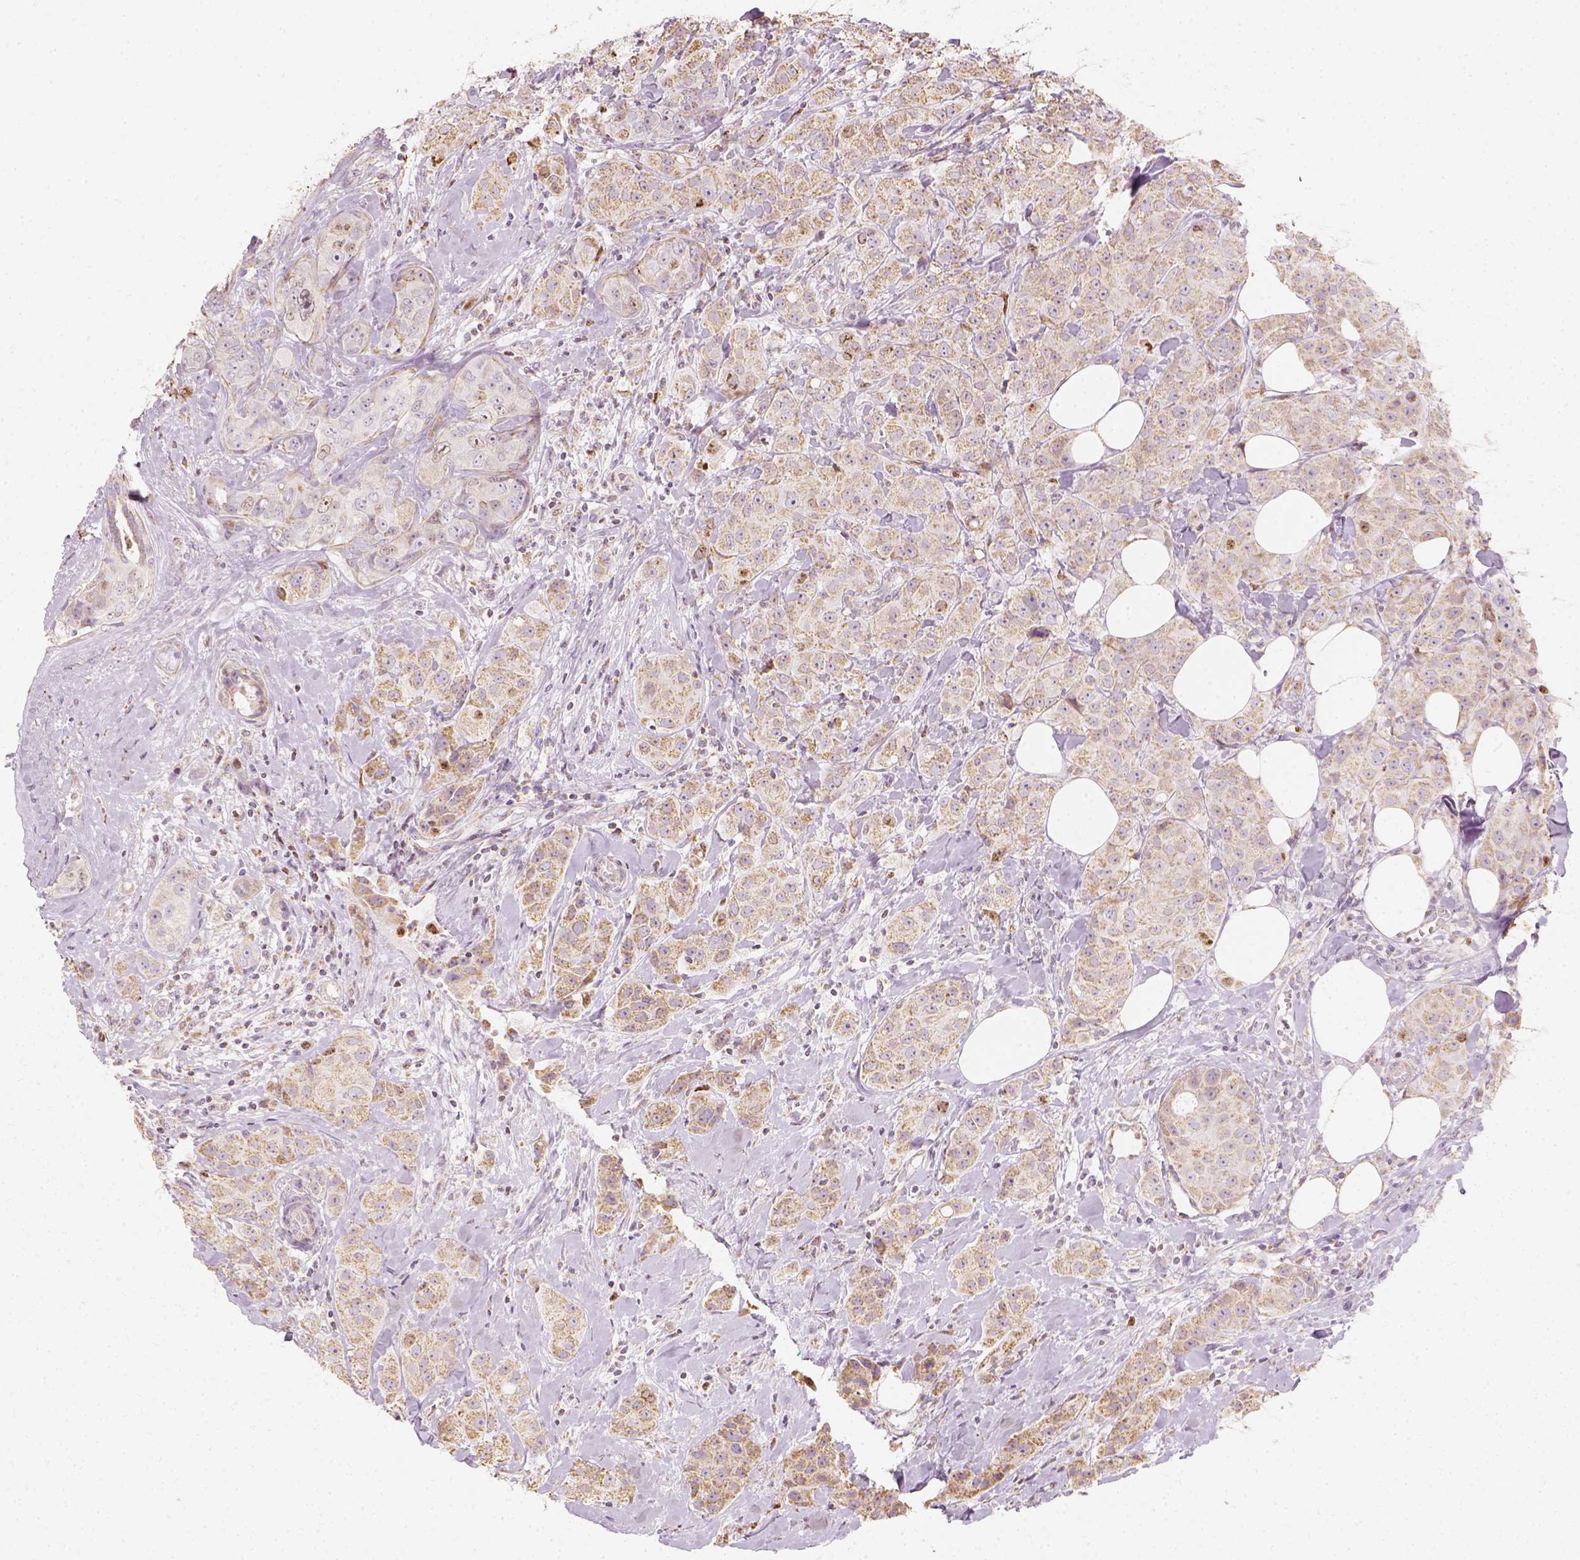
{"staining": {"intensity": "moderate", "quantity": ">75%", "location": "cytoplasmic/membranous"}, "tissue": "breast cancer", "cell_type": "Tumor cells", "image_type": "cancer", "snomed": [{"axis": "morphology", "description": "Duct carcinoma"}, {"axis": "topography", "description": "Breast"}], "caption": "Breast infiltrating ductal carcinoma tissue shows moderate cytoplasmic/membranous expression in about >75% of tumor cells", "gene": "LCA5", "patient": {"sex": "female", "age": 43}}